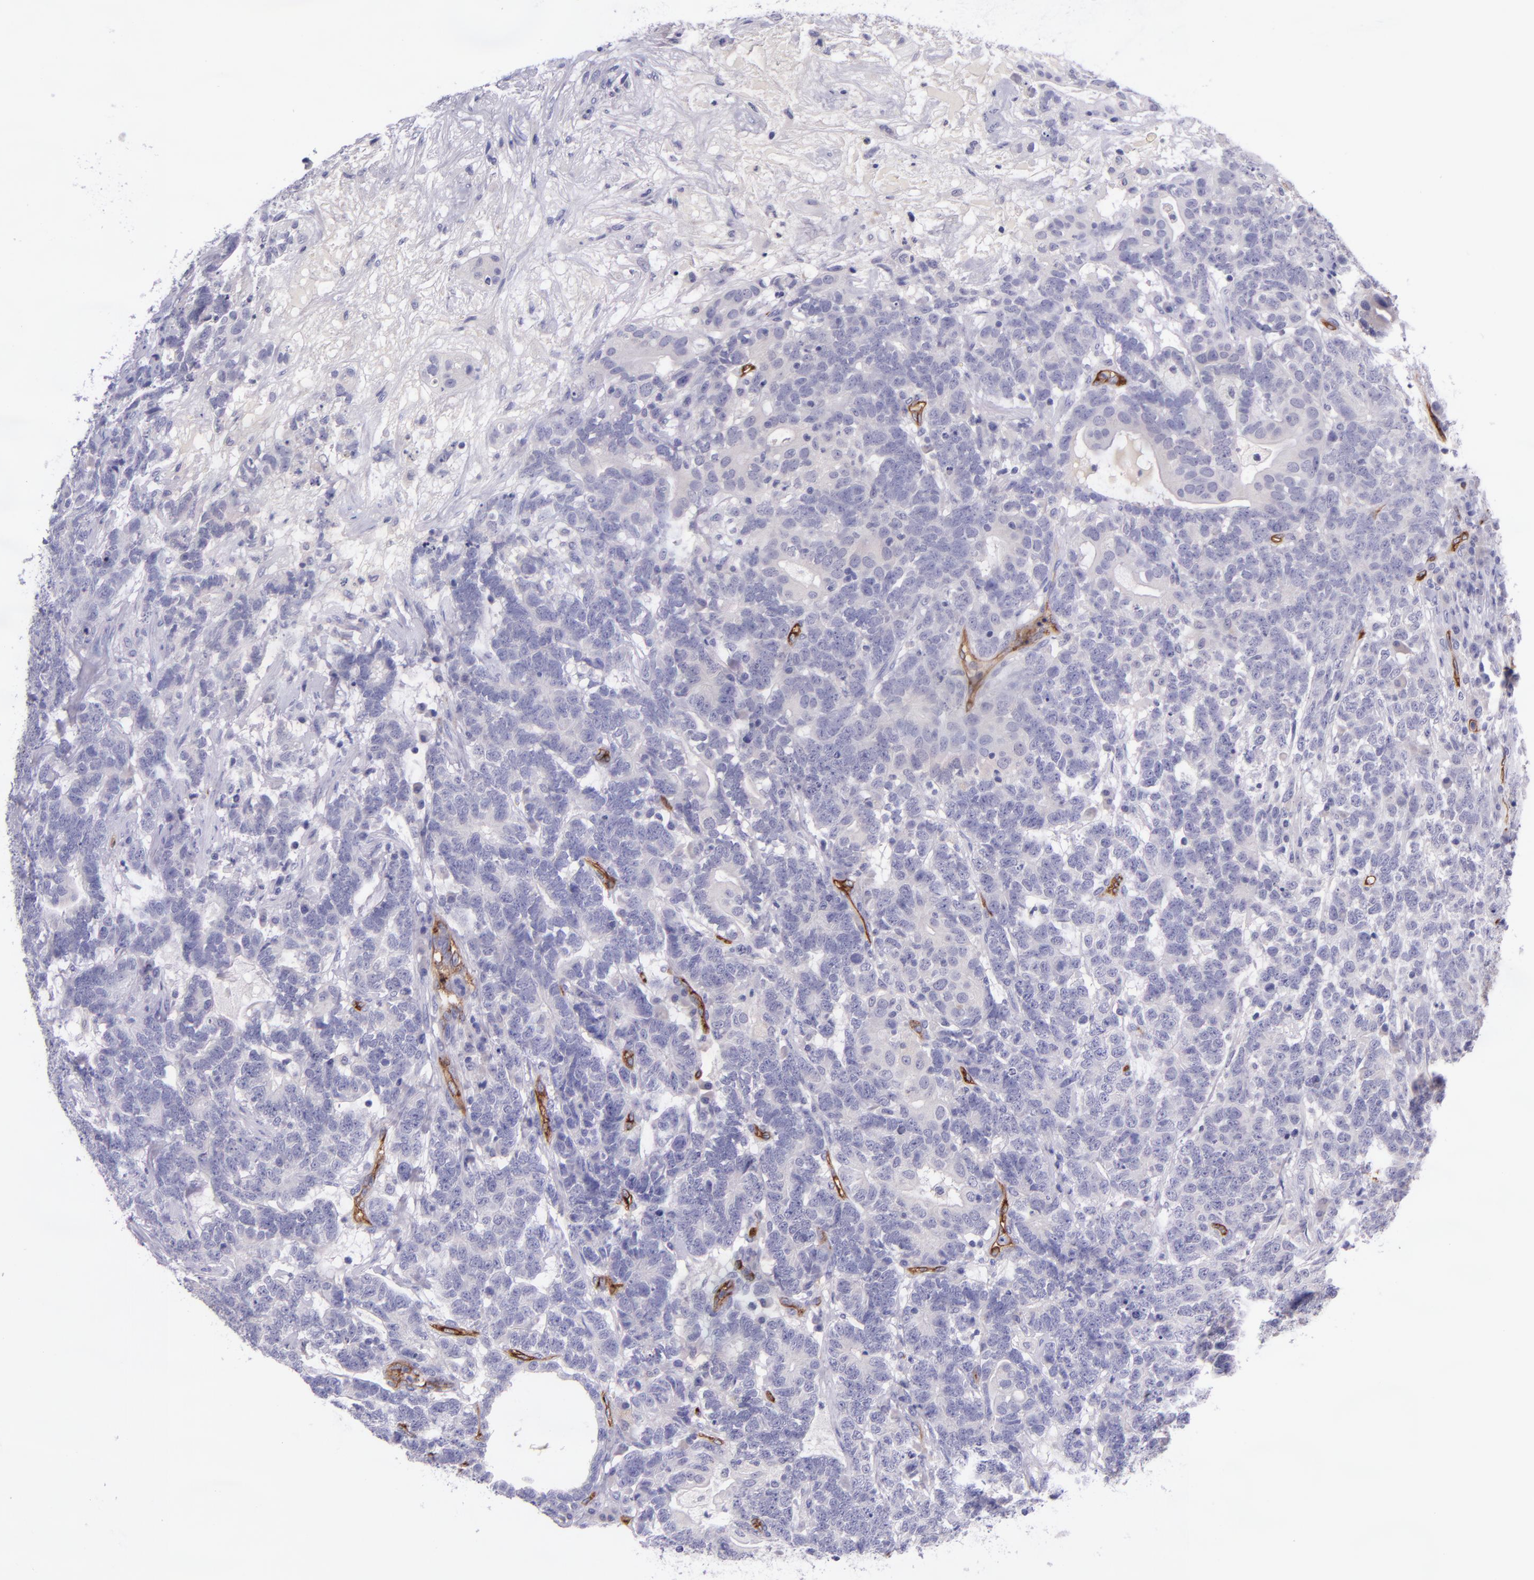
{"staining": {"intensity": "negative", "quantity": "none", "location": "none"}, "tissue": "testis cancer", "cell_type": "Tumor cells", "image_type": "cancer", "snomed": [{"axis": "morphology", "description": "Carcinoma, Embryonal, NOS"}, {"axis": "topography", "description": "Testis"}], "caption": "The IHC photomicrograph has no significant positivity in tumor cells of embryonal carcinoma (testis) tissue. The staining was performed using DAB to visualize the protein expression in brown, while the nuclei were stained in blue with hematoxylin (Magnification: 20x).", "gene": "NOS3", "patient": {"sex": "male", "age": 26}}